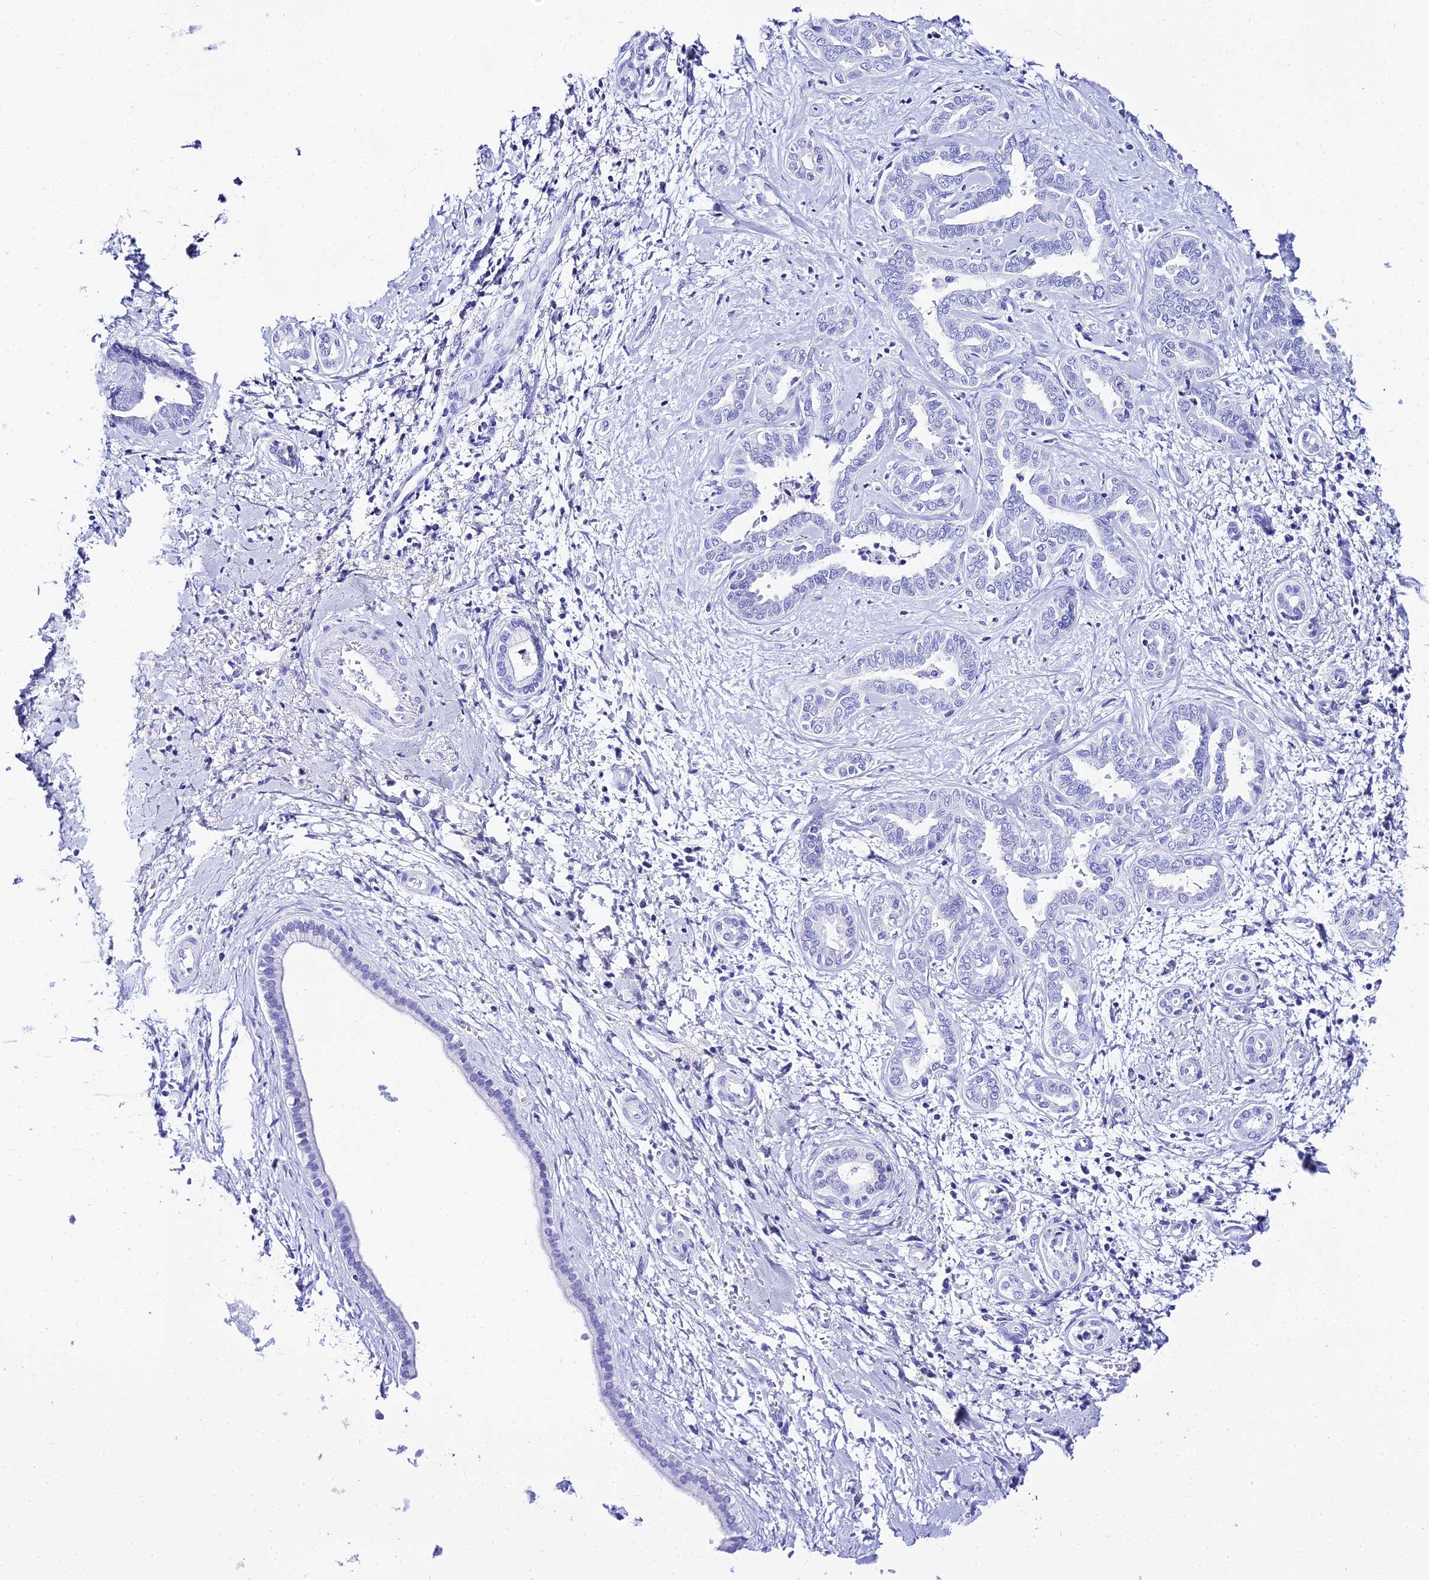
{"staining": {"intensity": "negative", "quantity": "none", "location": "none"}, "tissue": "liver cancer", "cell_type": "Tumor cells", "image_type": "cancer", "snomed": [{"axis": "morphology", "description": "Cholangiocarcinoma"}, {"axis": "topography", "description": "Liver"}], "caption": "Immunohistochemistry (IHC) of human liver cancer exhibits no staining in tumor cells.", "gene": "TRMT44", "patient": {"sex": "female", "age": 77}}